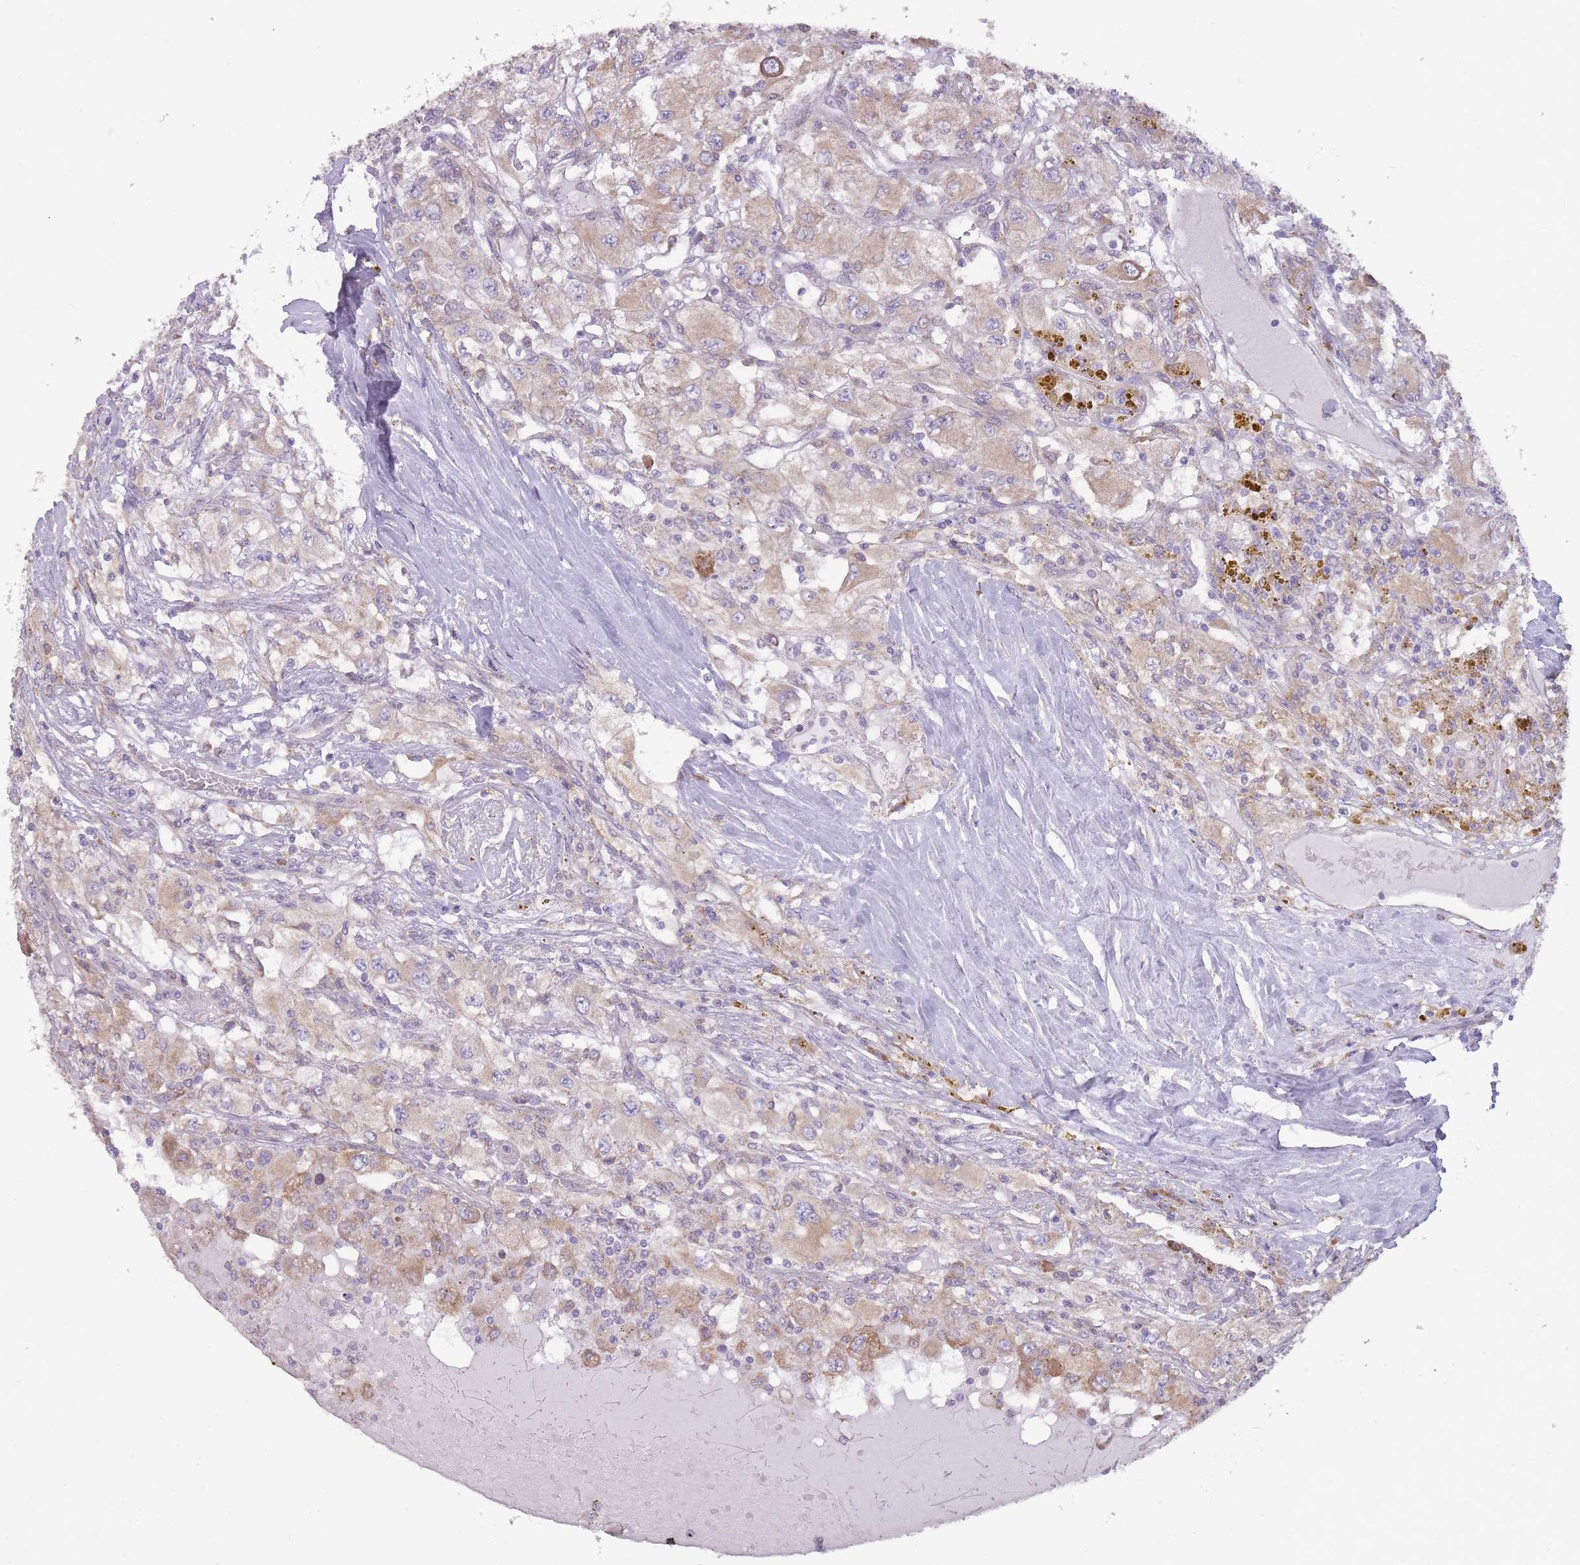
{"staining": {"intensity": "weak", "quantity": "25%-75%", "location": "cytoplasmic/membranous"}, "tissue": "renal cancer", "cell_type": "Tumor cells", "image_type": "cancer", "snomed": [{"axis": "morphology", "description": "Adenocarcinoma, NOS"}, {"axis": "topography", "description": "Kidney"}], "caption": "Human renal cancer stained with a protein marker shows weak staining in tumor cells.", "gene": "TRAPPC5", "patient": {"sex": "female", "age": 67}}